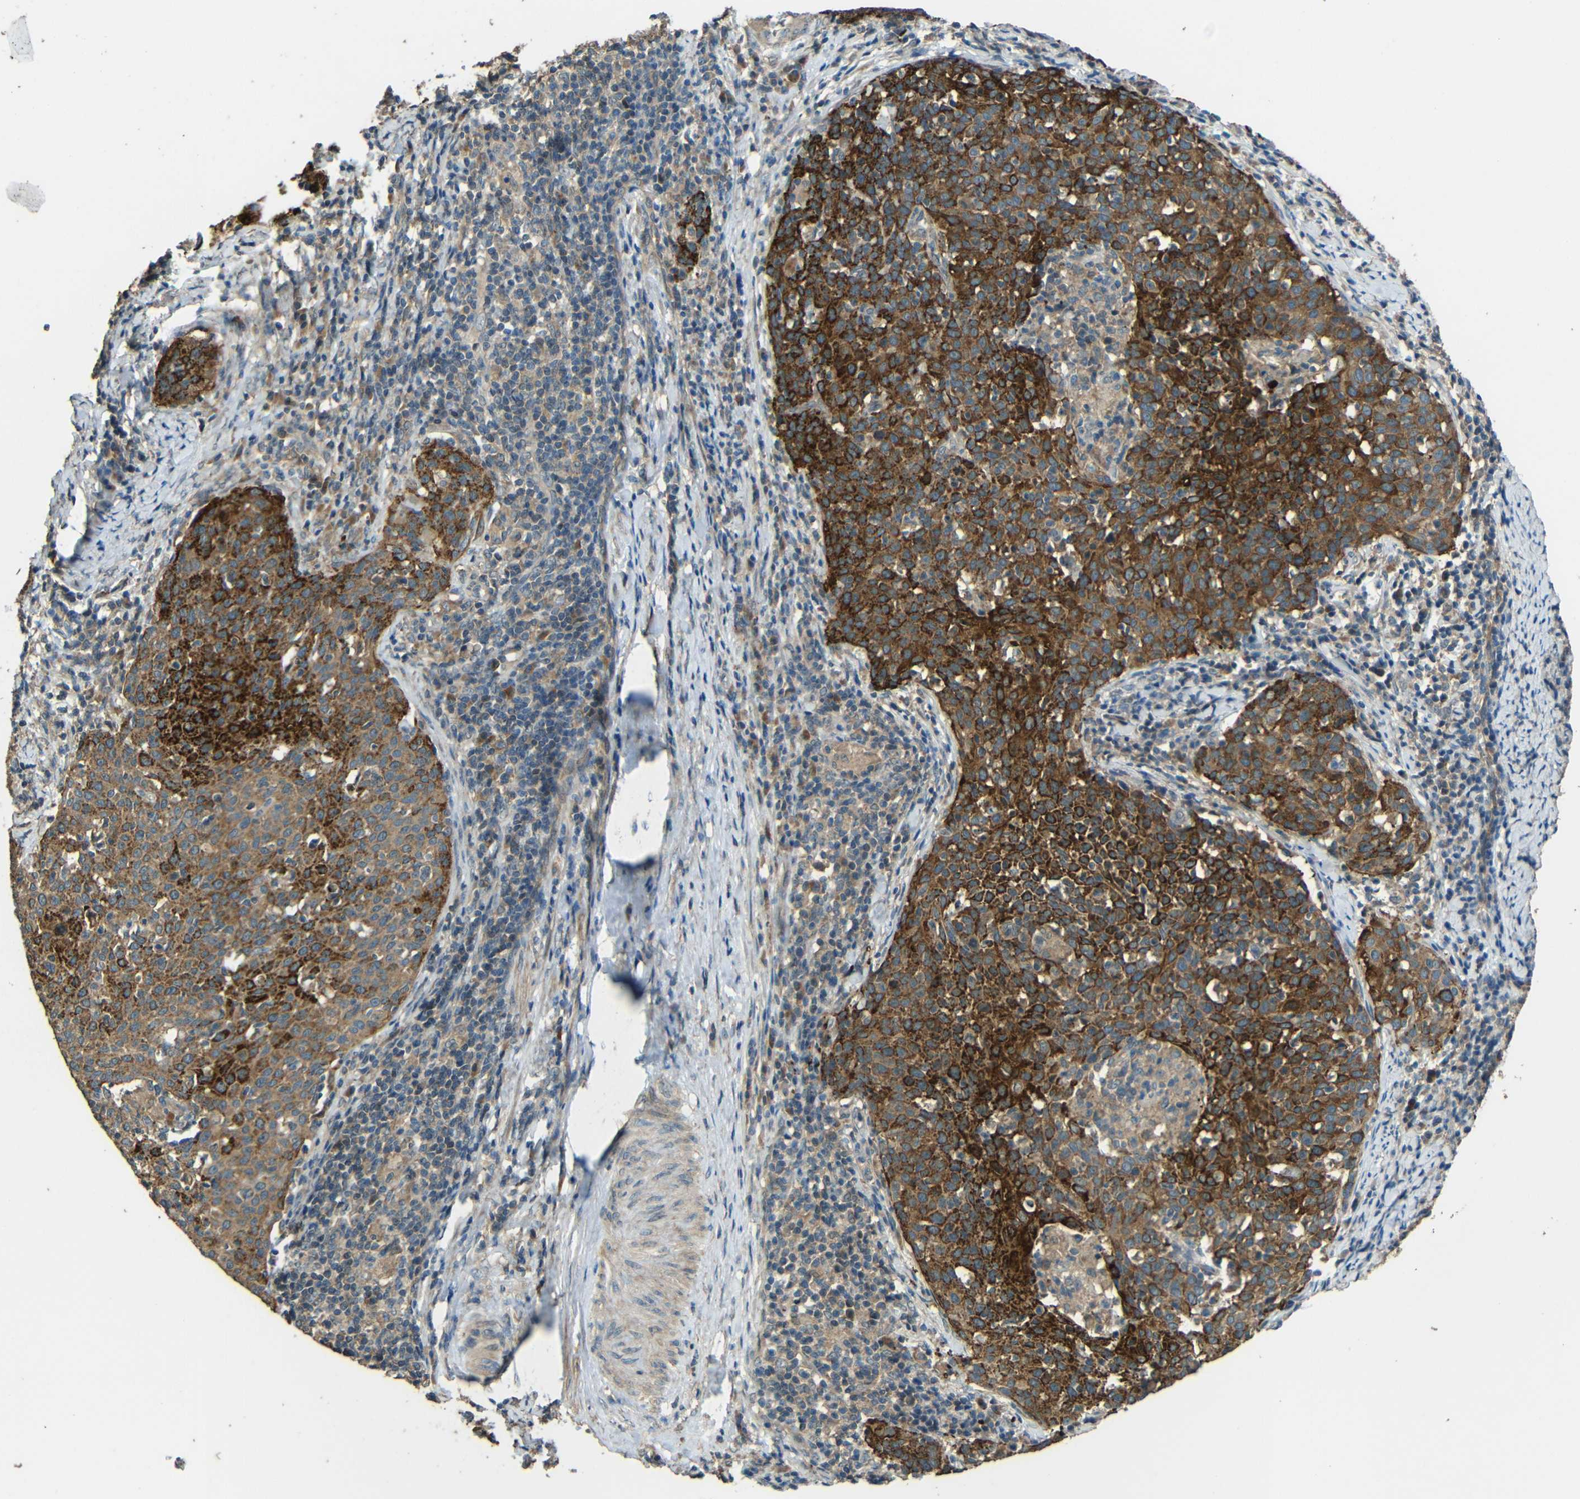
{"staining": {"intensity": "strong", "quantity": ">75%", "location": "cytoplasmic/membranous"}, "tissue": "cervical cancer", "cell_type": "Tumor cells", "image_type": "cancer", "snomed": [{"axis": "morphology", "description": "Squamous cell carcinoma, NOS"}, {"axis": "topography", "description": "Cervix"}], "caption": "Tumor cells demonstrate strong cytoplasmic/membranous staining in about >75% of cells in cervical squamous cell carcinoma.", "gene": "ACACA", "patient": {"sex": "female", "age": 38}}